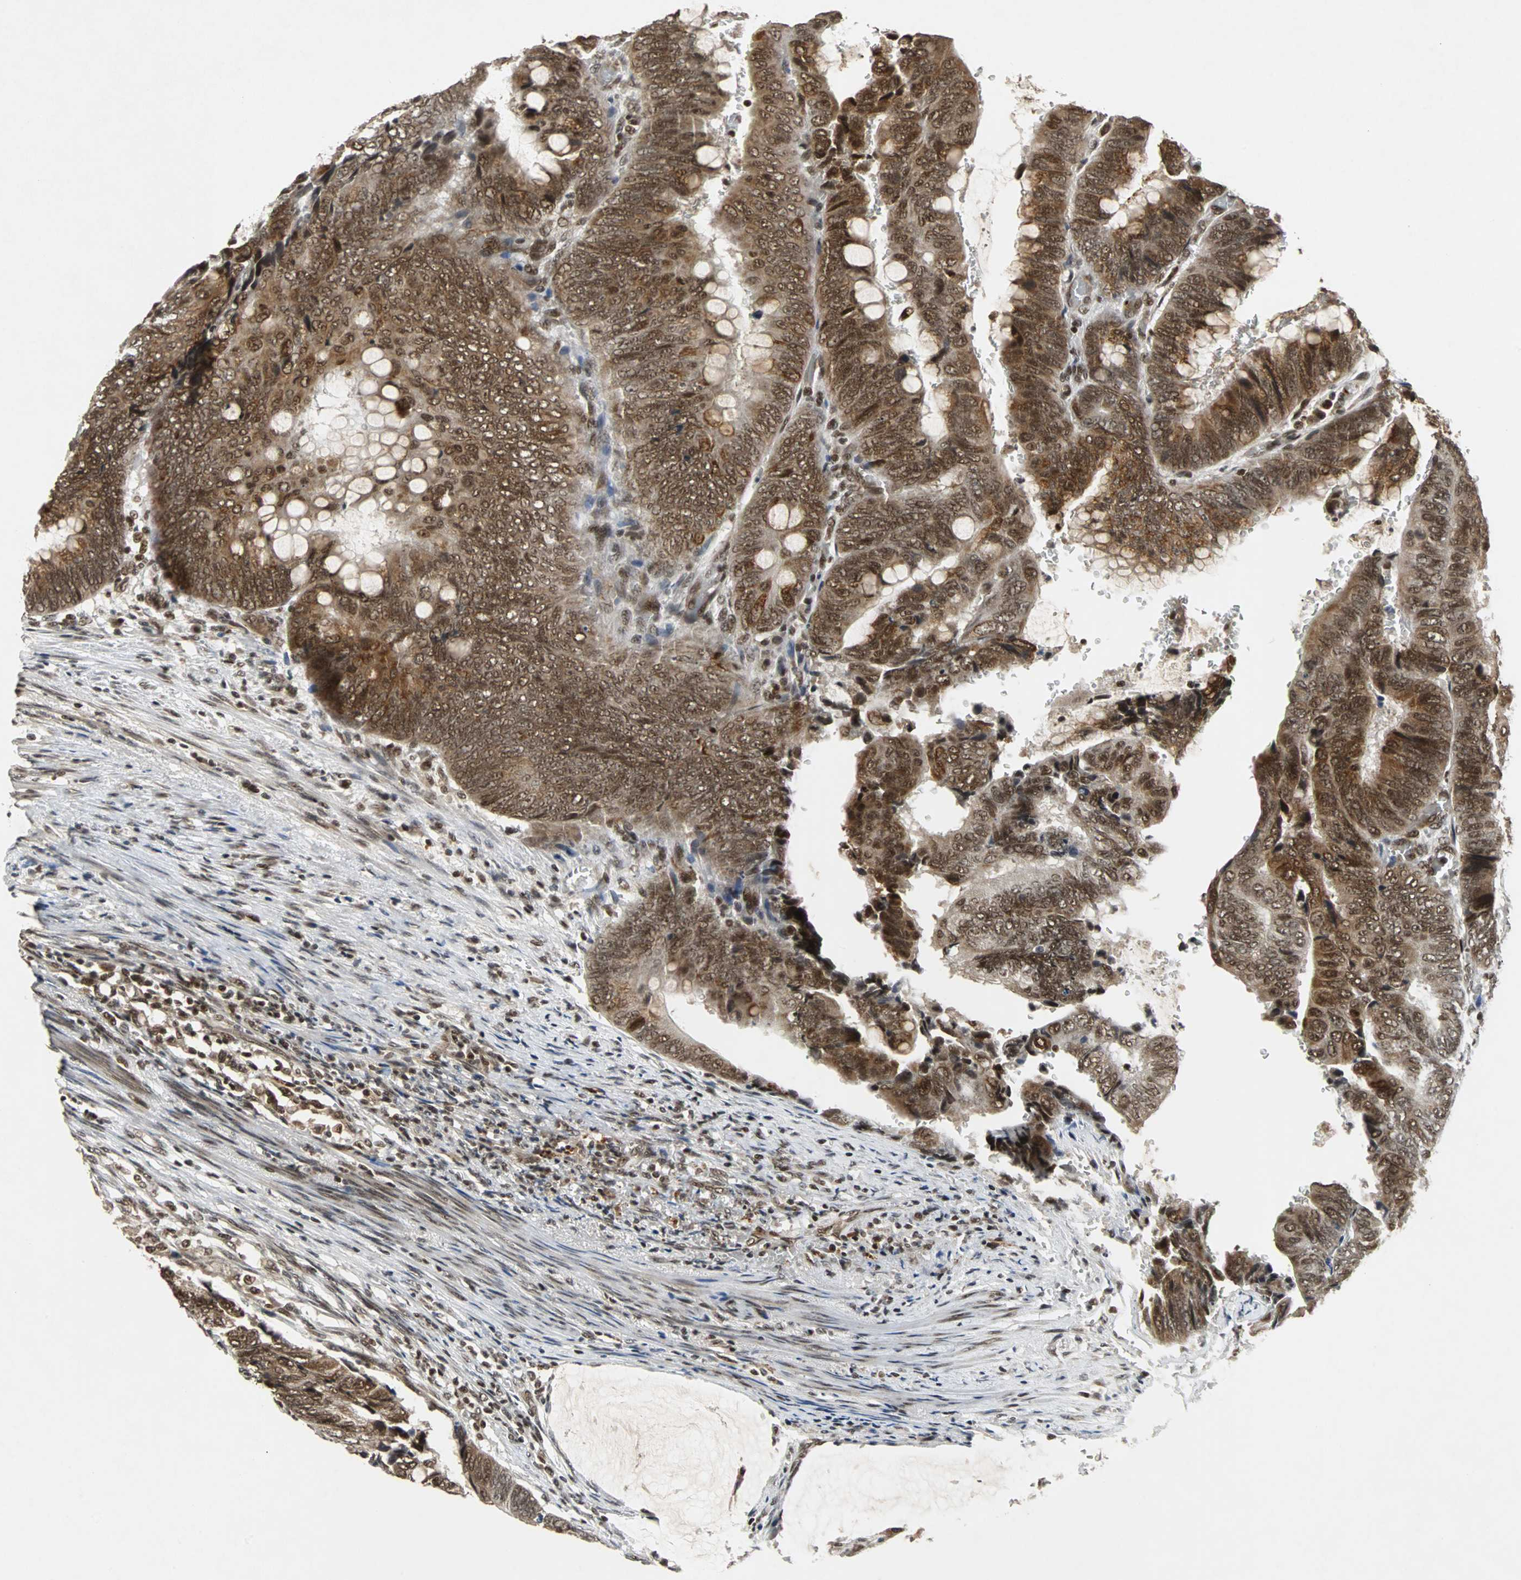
{"staining": {"intensity": "strong", "quantity": ">75%", "location": "nuclear"}, "tissue": "colorectal cancer", "cell_type": "Tumor cells", "image_type": "cancer", "snomed": [{"axis": "morphology", "description": "Normal tissue, NOS"}, {"axis": "morphology", "description": "Adenocarcinoma, NOS"}, {"axis": "topography", "description": "Rectum"}, {"axis": "topography", "description": "Peripheral nerve tissue"}], "caption": "Immunohistochemistry (IHC) histopathology image of human colorectal cancer (adenocarcinoma) stained for a protein (brown), which reveals high levels of strong nuclear positivity in approximately >75% of tumor cells.", "gene": "TAF5", "patient": {"sex": "male", "age": 92}}